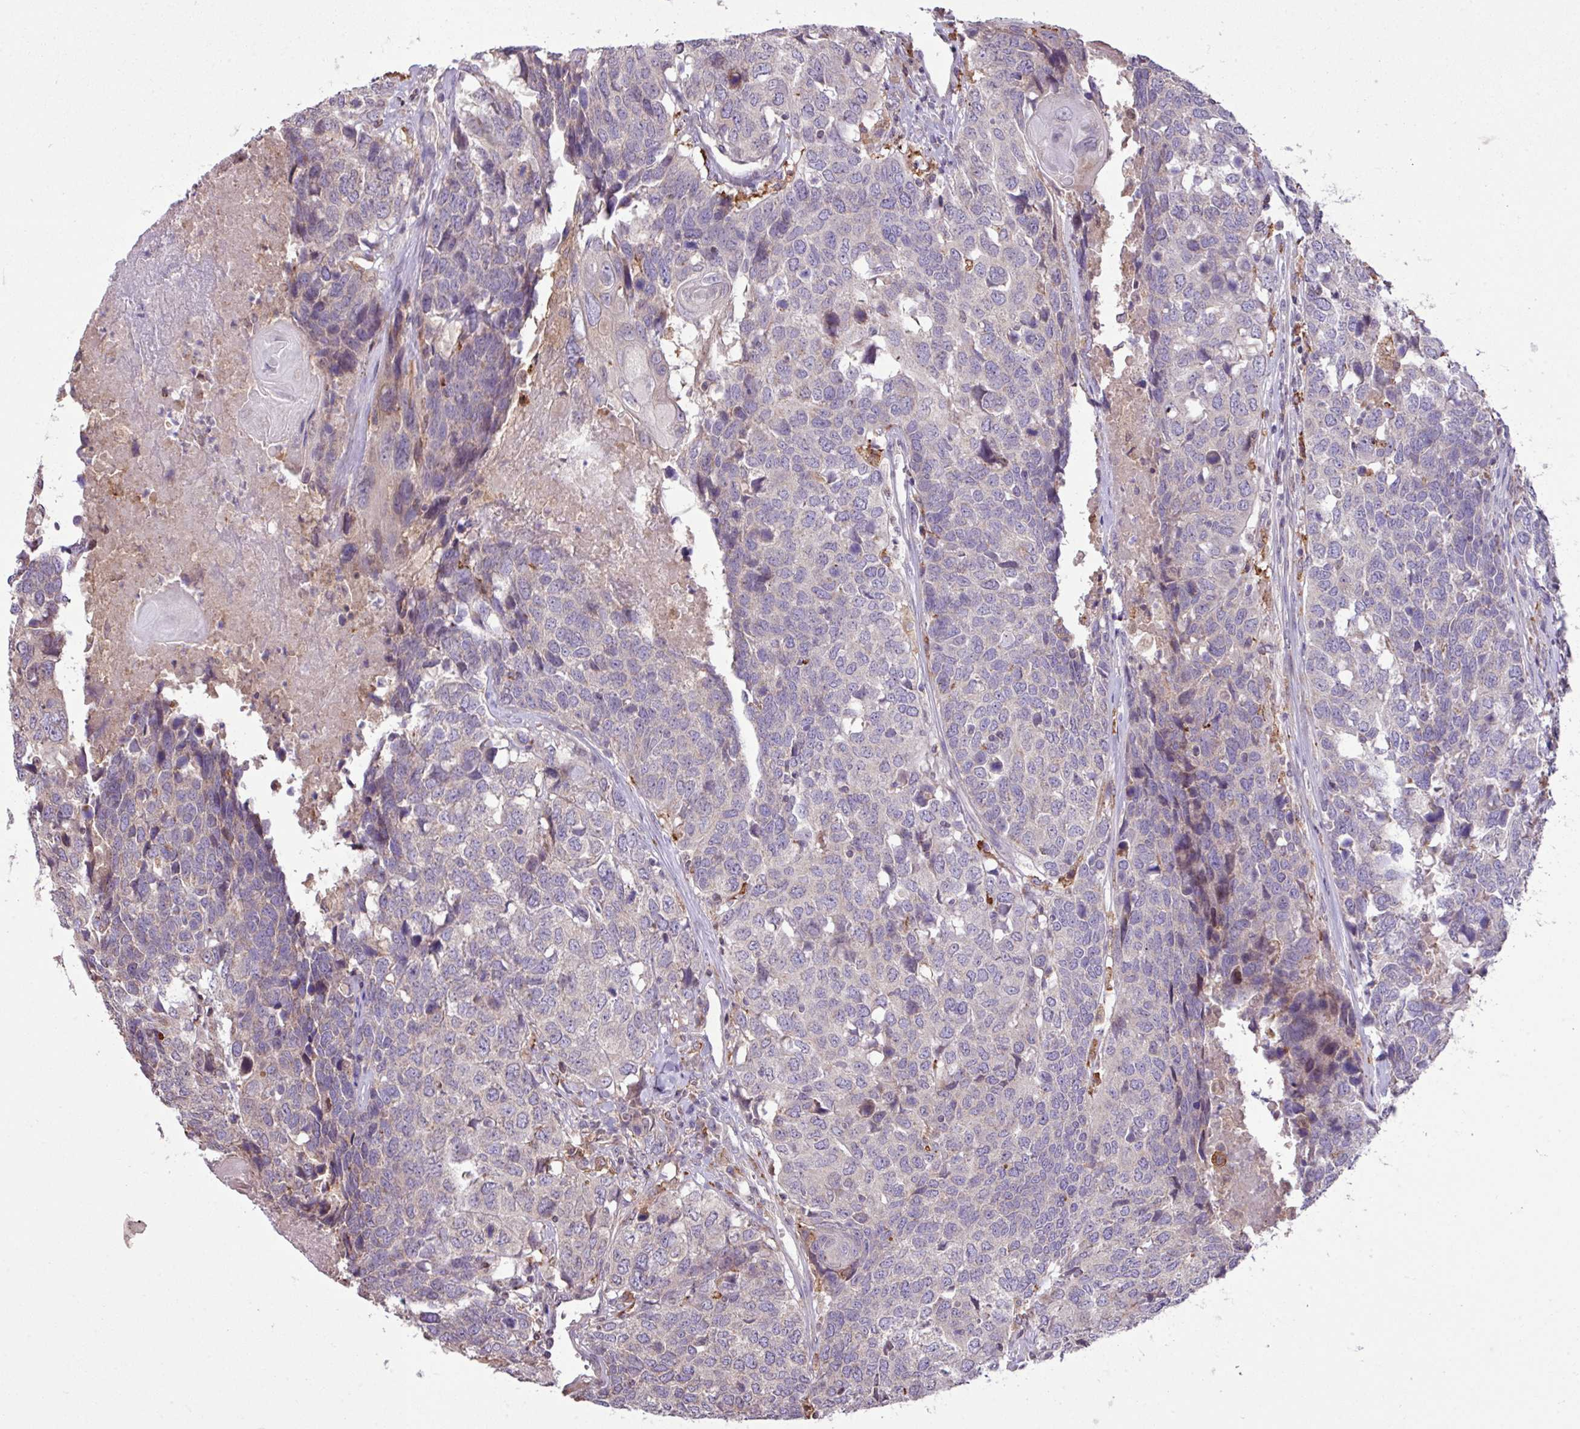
{"staining": {"intensity": "negative", "quantity": "none", "location": "none"}, "tissue": "head and neck cancer", "cell_type": "Tumor cells", "image_type": "cancer", "snomed": [{"axis": "morphology", "description": "Squamous cell carcinoma, NOS"}, {"axis": "topography", "description": "Head-Neck"}], "caption": "IHC photomicrograph of squamous cell carcinoma (head and neck) stained for a protein (brown), which reveals no expression in tumor cells.", "gene": "ARHGEF25", "patient": {"sex": "male", "age": 66}}